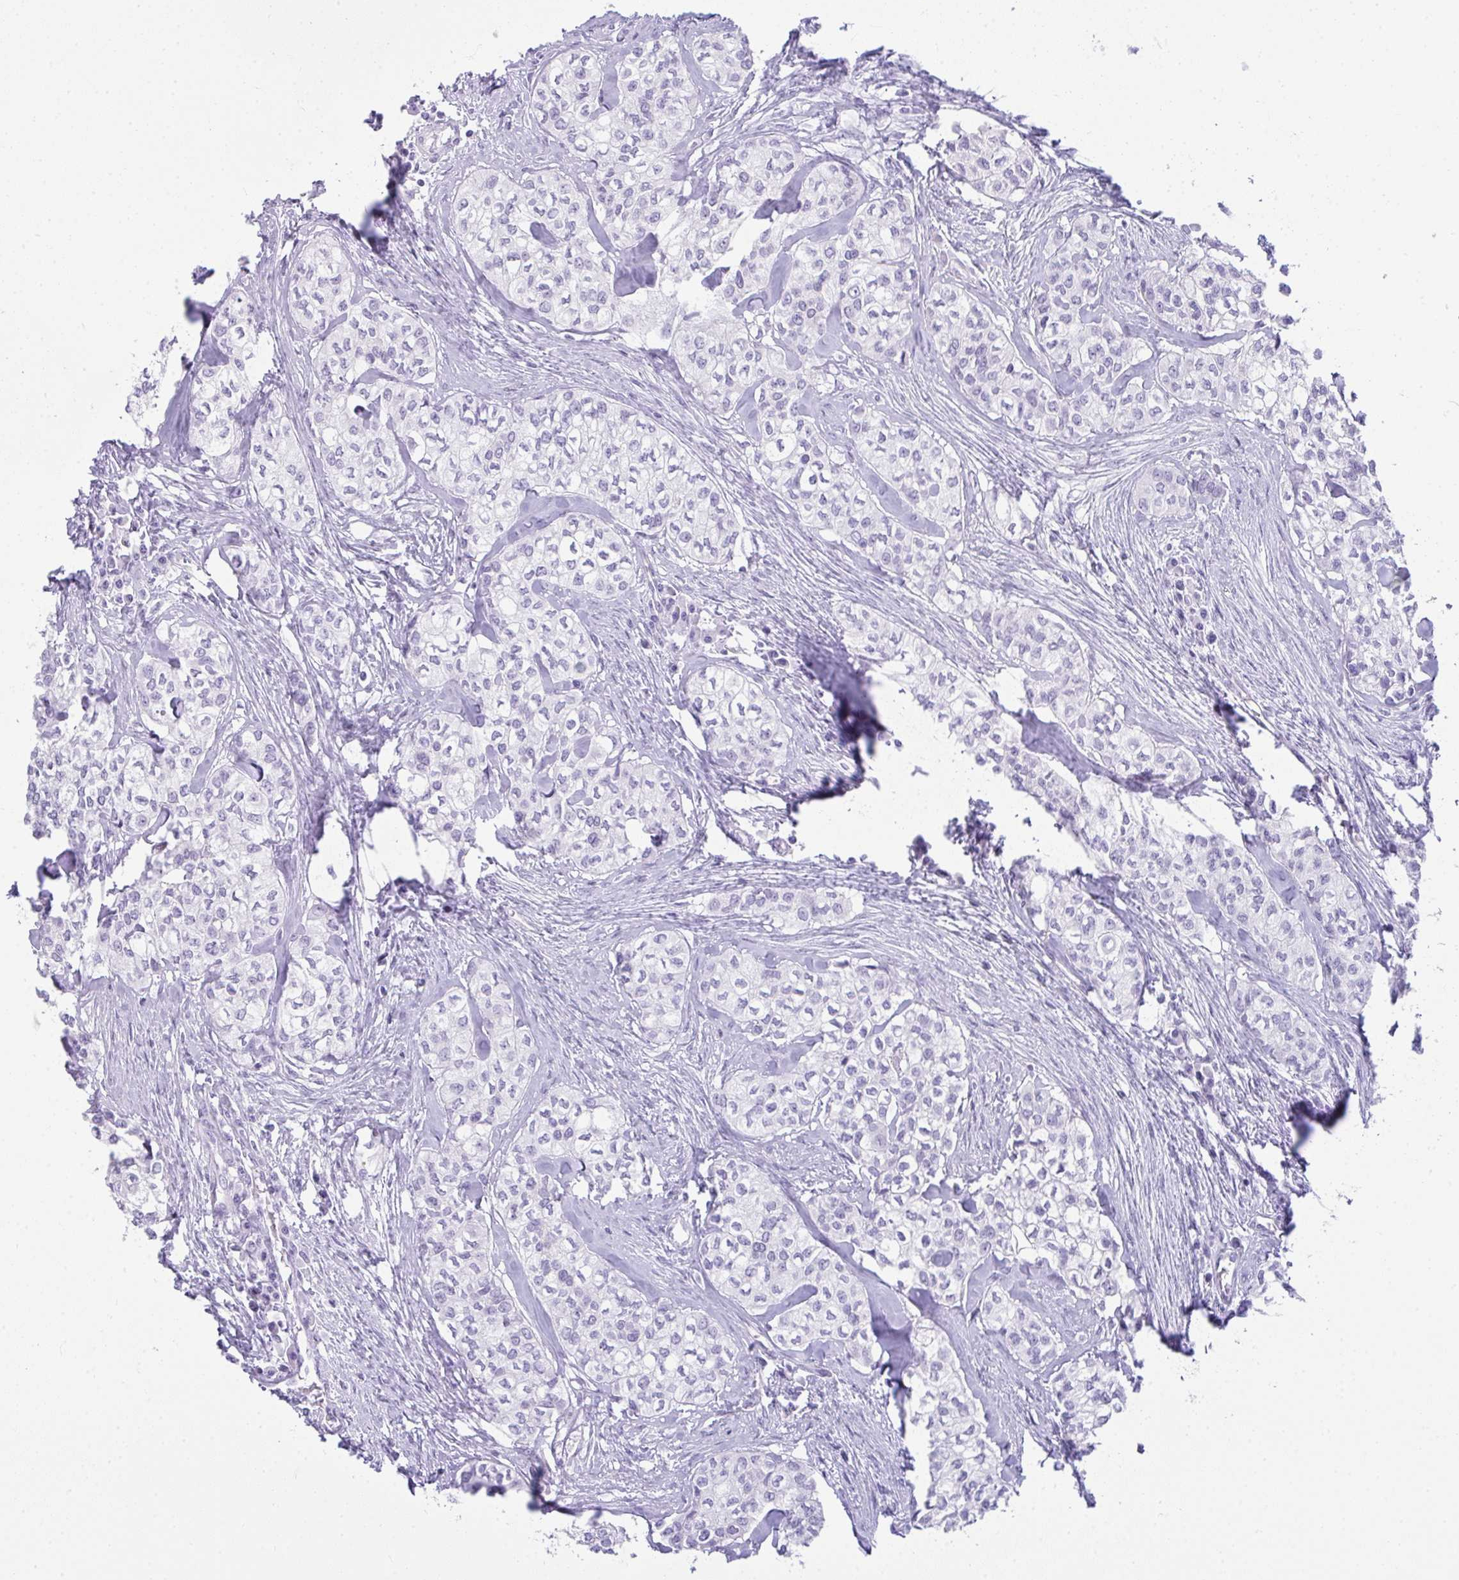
{"staining": {"intensity": "negative", "quantity": "none", "location": "none"}, "tissue": "head and neck cancer", "cell_type": "Tumor cells", "image_type": "cancer", "snomed": [{"axis": "morphology", "description": "Adenocarcinoma, NOS"}, {"axis": "topography", "description": "Head-Neck"}], "caption": "This micrograph is of head and neck cancer (adenocarcinoma) stained with immunohistochemistry (IHC) to label a protein in brown with the nuclei are counter-stained blue. There is no expression in tumor cells.", "gene": "RASL10A", "patient": {"sex": "male", "age": 81}}